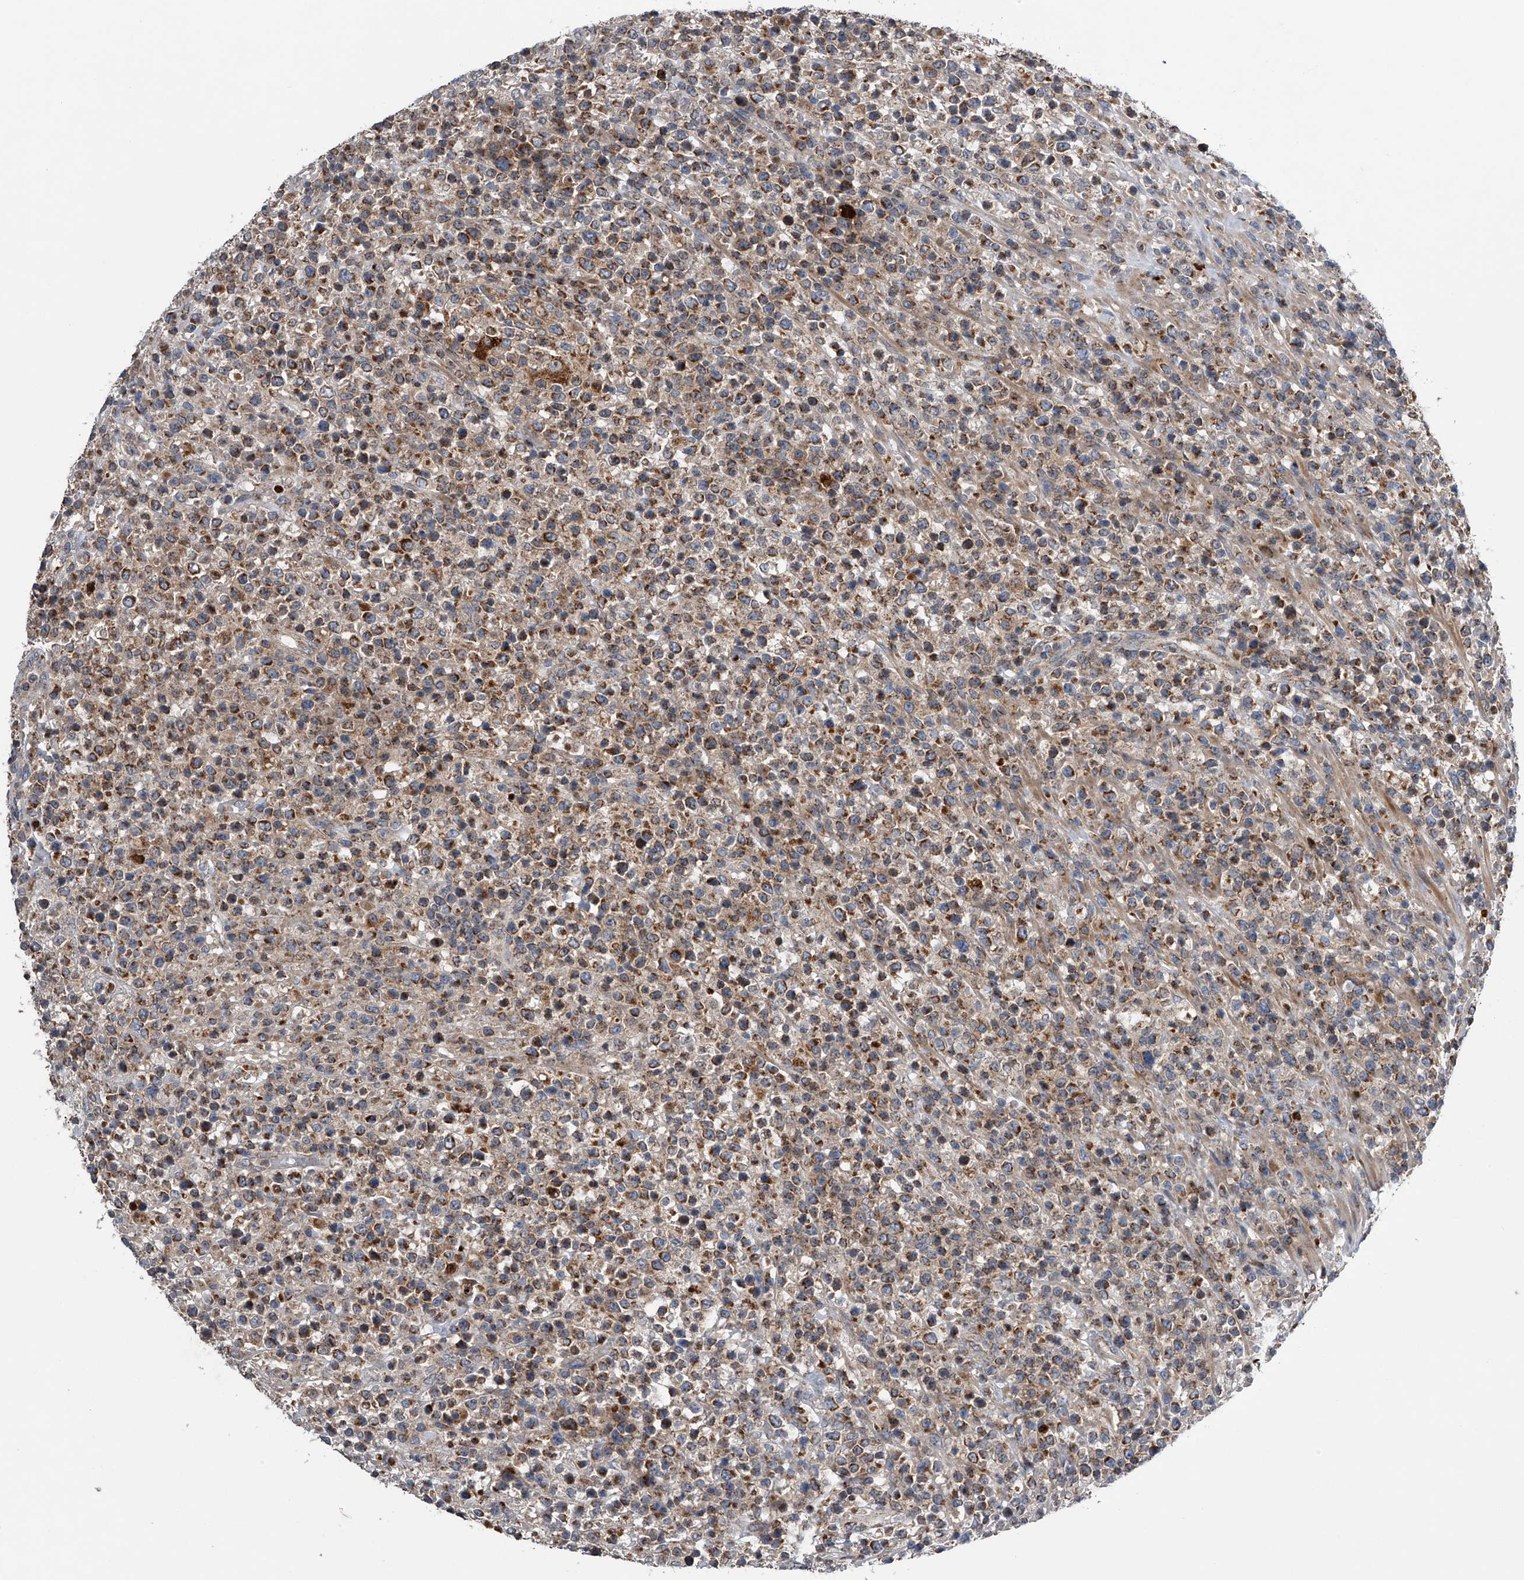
{"staining": {"intensity": "moderate", "quantity": ">75%", "location": "cytoplasmic/membranous"}, "tissue": "lymphoma", "cell_type": "Tumor cells", "image_type": "cancer", "snomed": [{"axis": "morphology", "description": "Malignant lymphoma, non-Hodgkin's type, High grade"}, {"axis": "topography", "description": "Colon"}], "caption": "Malignant lymphoma, non-Hodgkin's type (high-grade) stained with IHC displays moderate cytoplasmic/membranous positivity in approximately >75% of tumor cells.", "gene": "LYRM4", "patient": {"sex": "female", "age": 53}}